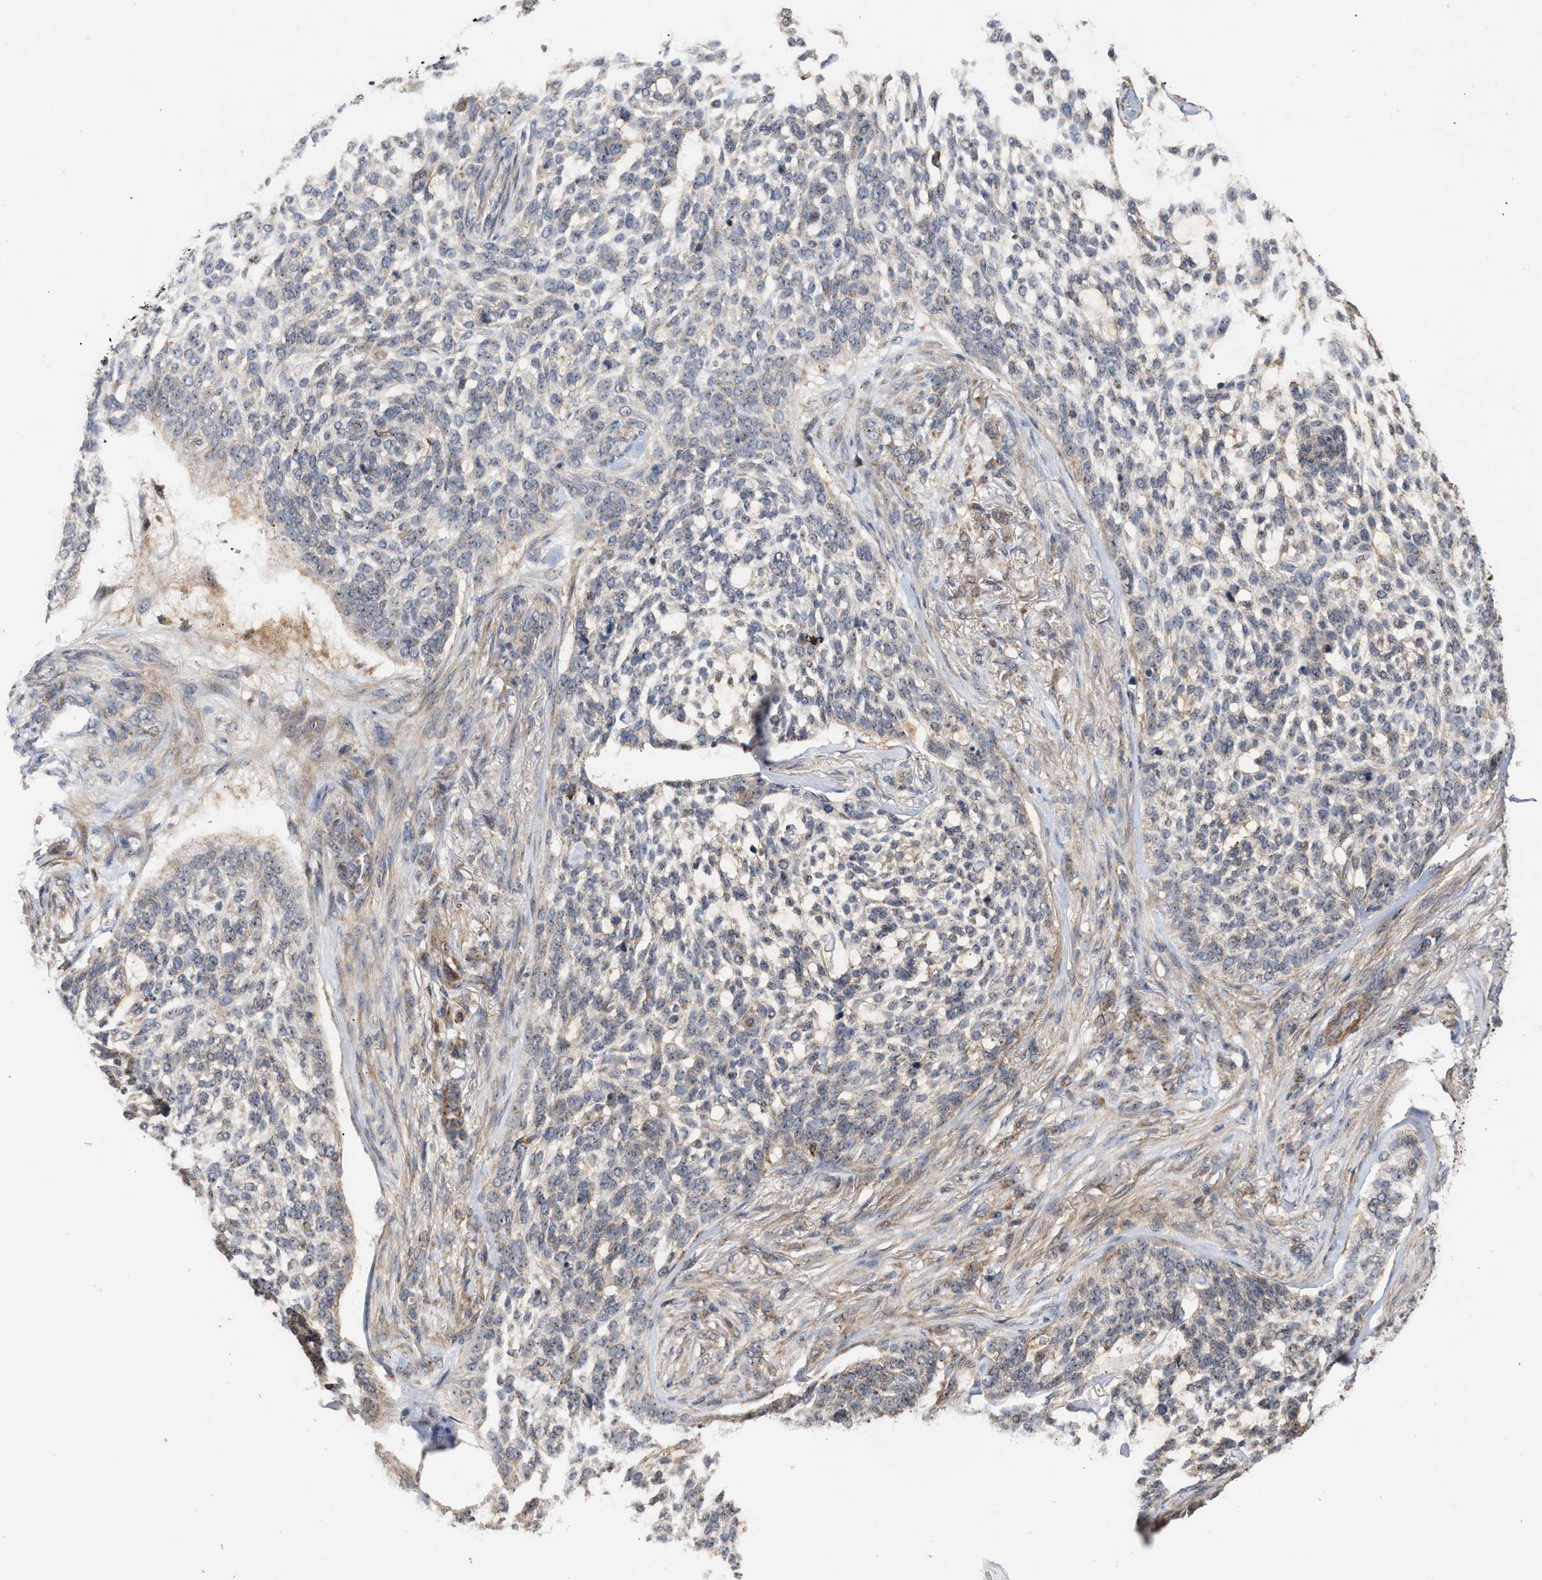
{"staining": {"intensity": "weak", "quantity": "<25%", "location": "nuclear"}, "tissue": "skin cancer", "cell_type": "Tumor cells", "image_type": "cancer", "snomed": [{"axis": "morphology", "description": "Basal cell carcinoma"}, {"axis": "topography", "description": "Skin"}], "caption": "Immunohistochemistry image of neoplastic tissue: human skin cancer stained with DAB (3,3'-diaminobenzidine) demonstrates no significant protein positivity in tumor cells.", "gene": "EXOSC2", "patient": {"sex": "female", "age": 64}}